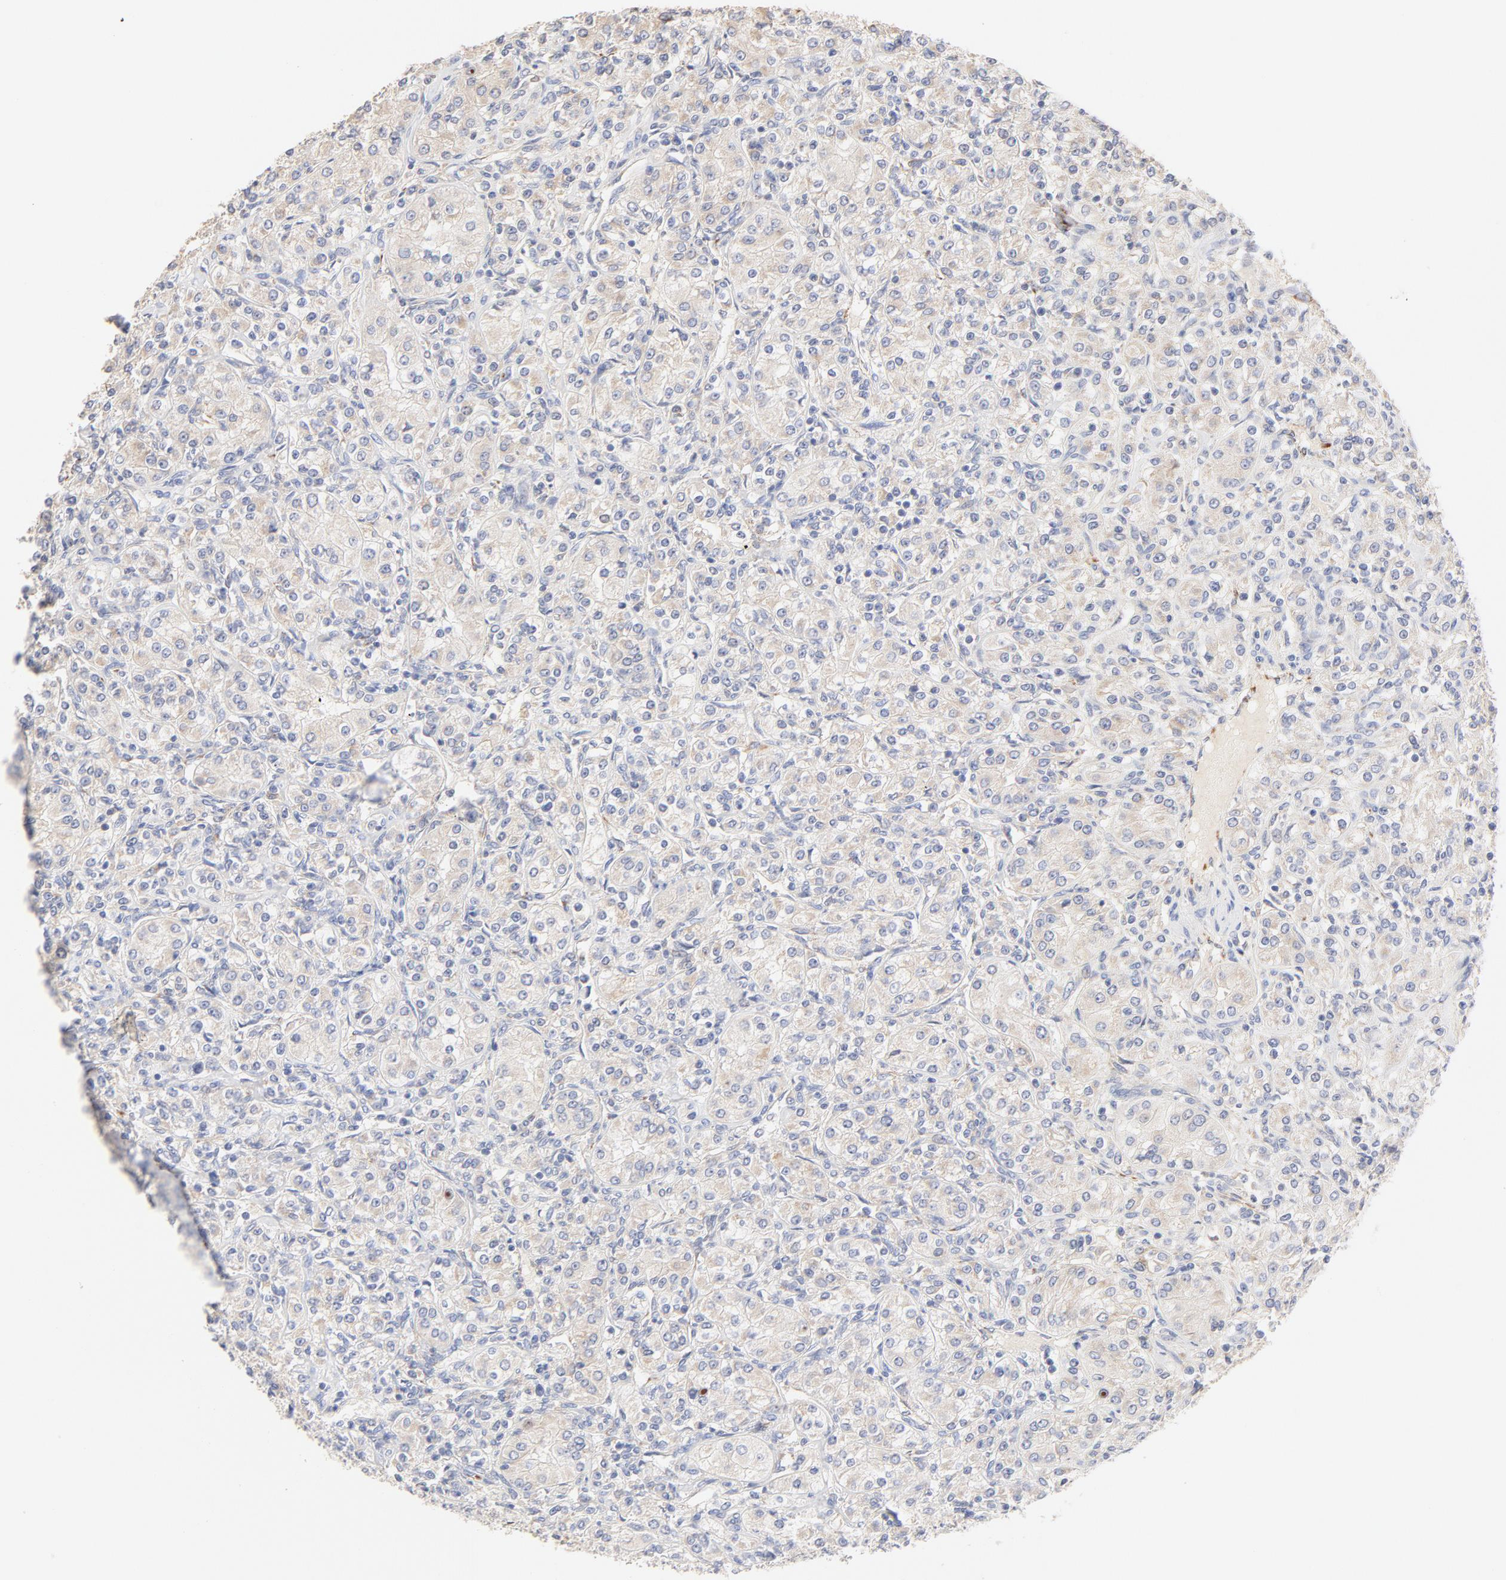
{"staining": {"intensity": "negative", "quantity": "none", "location": "none"}, "tissue": "renal cancer", "cell_type": "Tumor cells", "image_type": "cancer", "snomed": [{"axis": "morphology", "description": "Adenocarcinoma, NOS"}, {"axis": "topography", "description": "Kidney"}], "caption": "Immunohistochemistry (IHC) histopathology image of neoplastic tissue: human renal adenocarcinoma stained with DAB shows no significant protein positivity in tumor cells. (Immunohistochemistry (IHC), brightfield microscopy, high magnification).", "gene": "MTERF2", "patient": {"sex": "male", "age": 77}}